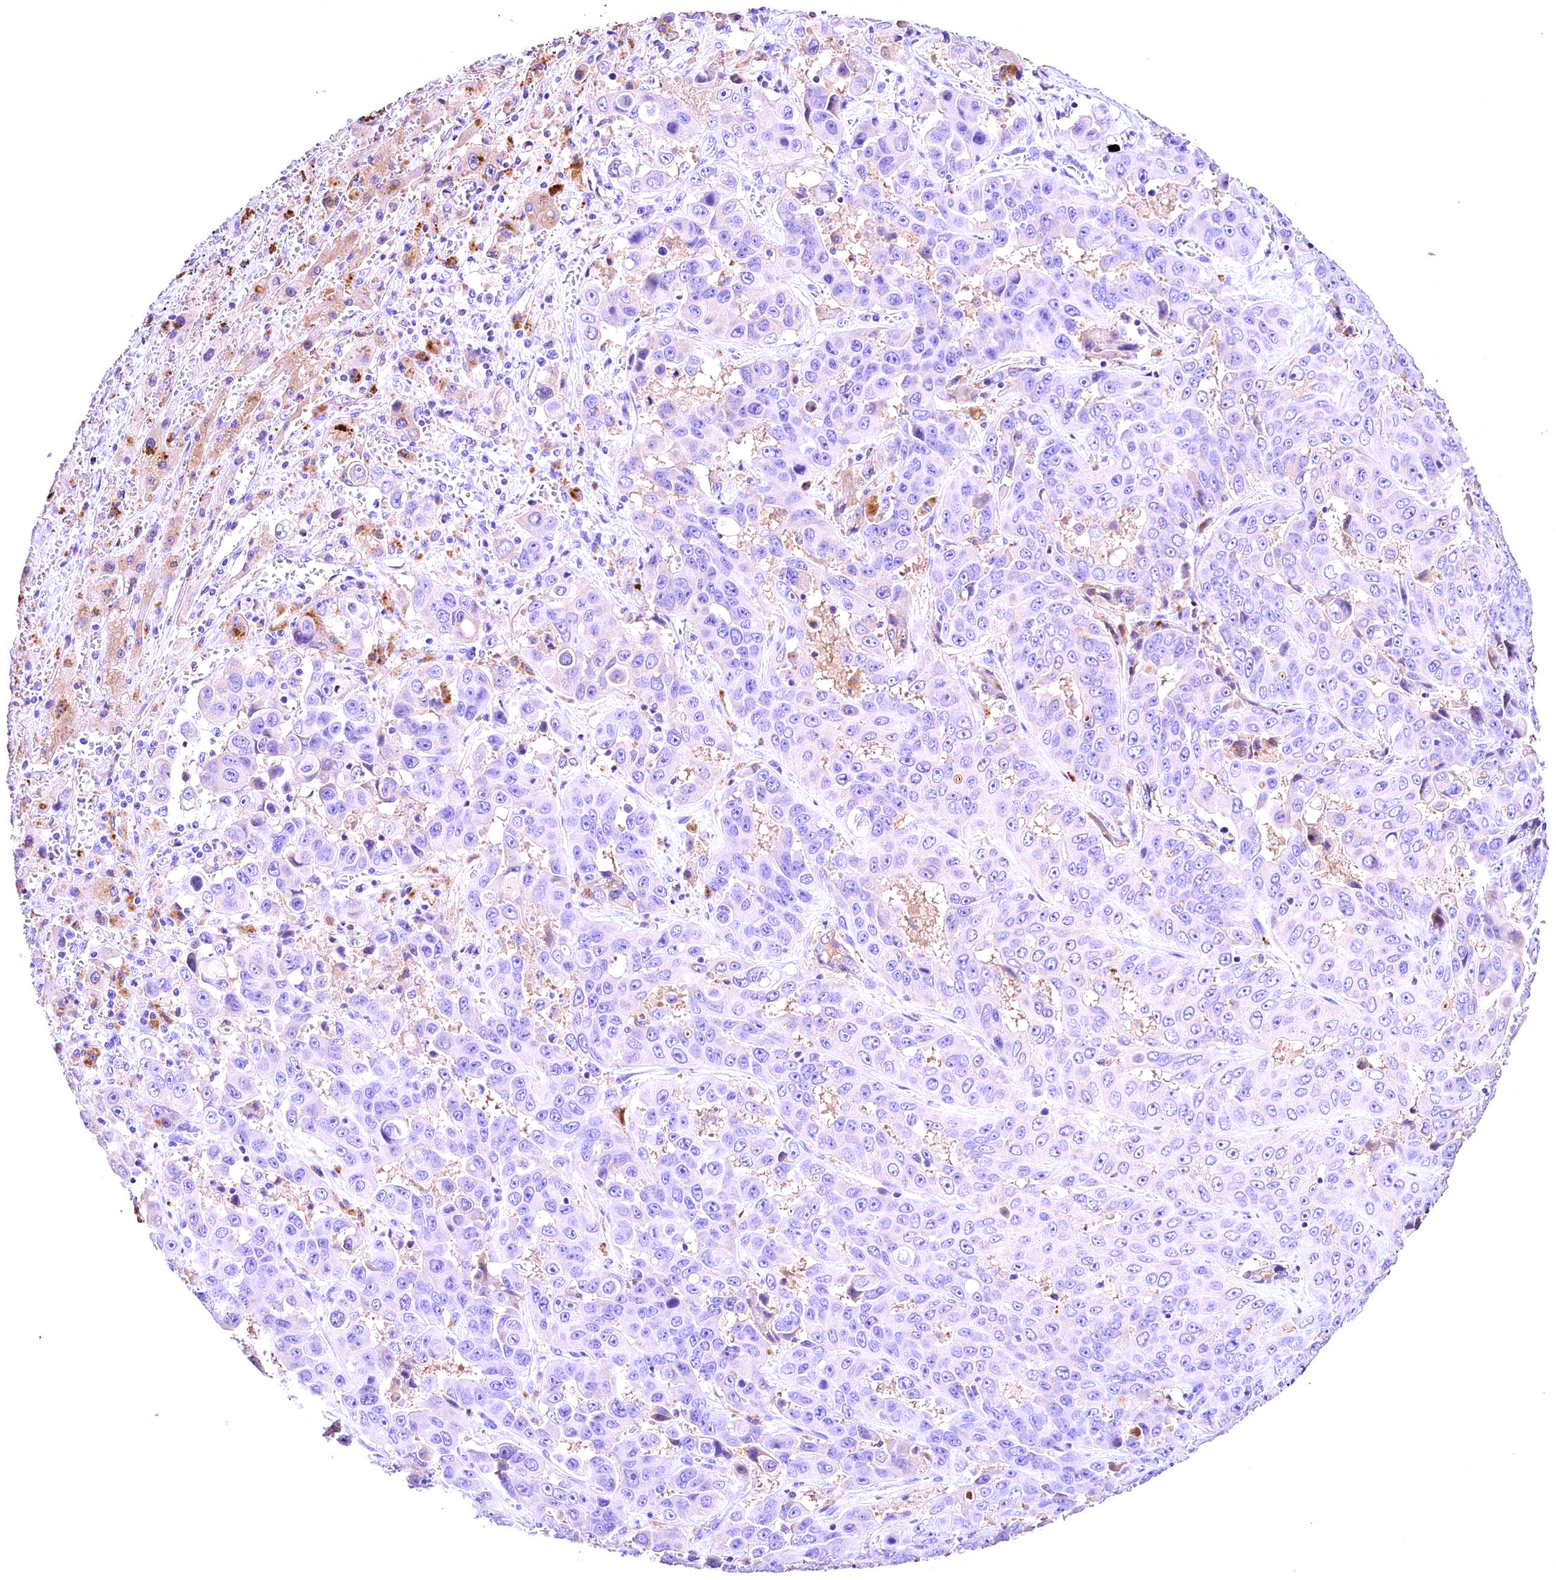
{"staining": {"intensity": "negative", "quantity": "none", "location": "none"}, "tissue": "liver cancer", "cell_type": "Tumor cells", "image_type": "cancer", "snomed": [{"axis": "morphology", "description": "Cholangiocarcinoma"}, {"axis": "topography", "description": "Liver"}], "caption": "Photomicrograph shows no significant protein staining in tumor cells of cholangiocarcinoma (liver).", "gene": "ARMC6", "patient": {"sex": "female", "age": 52}}